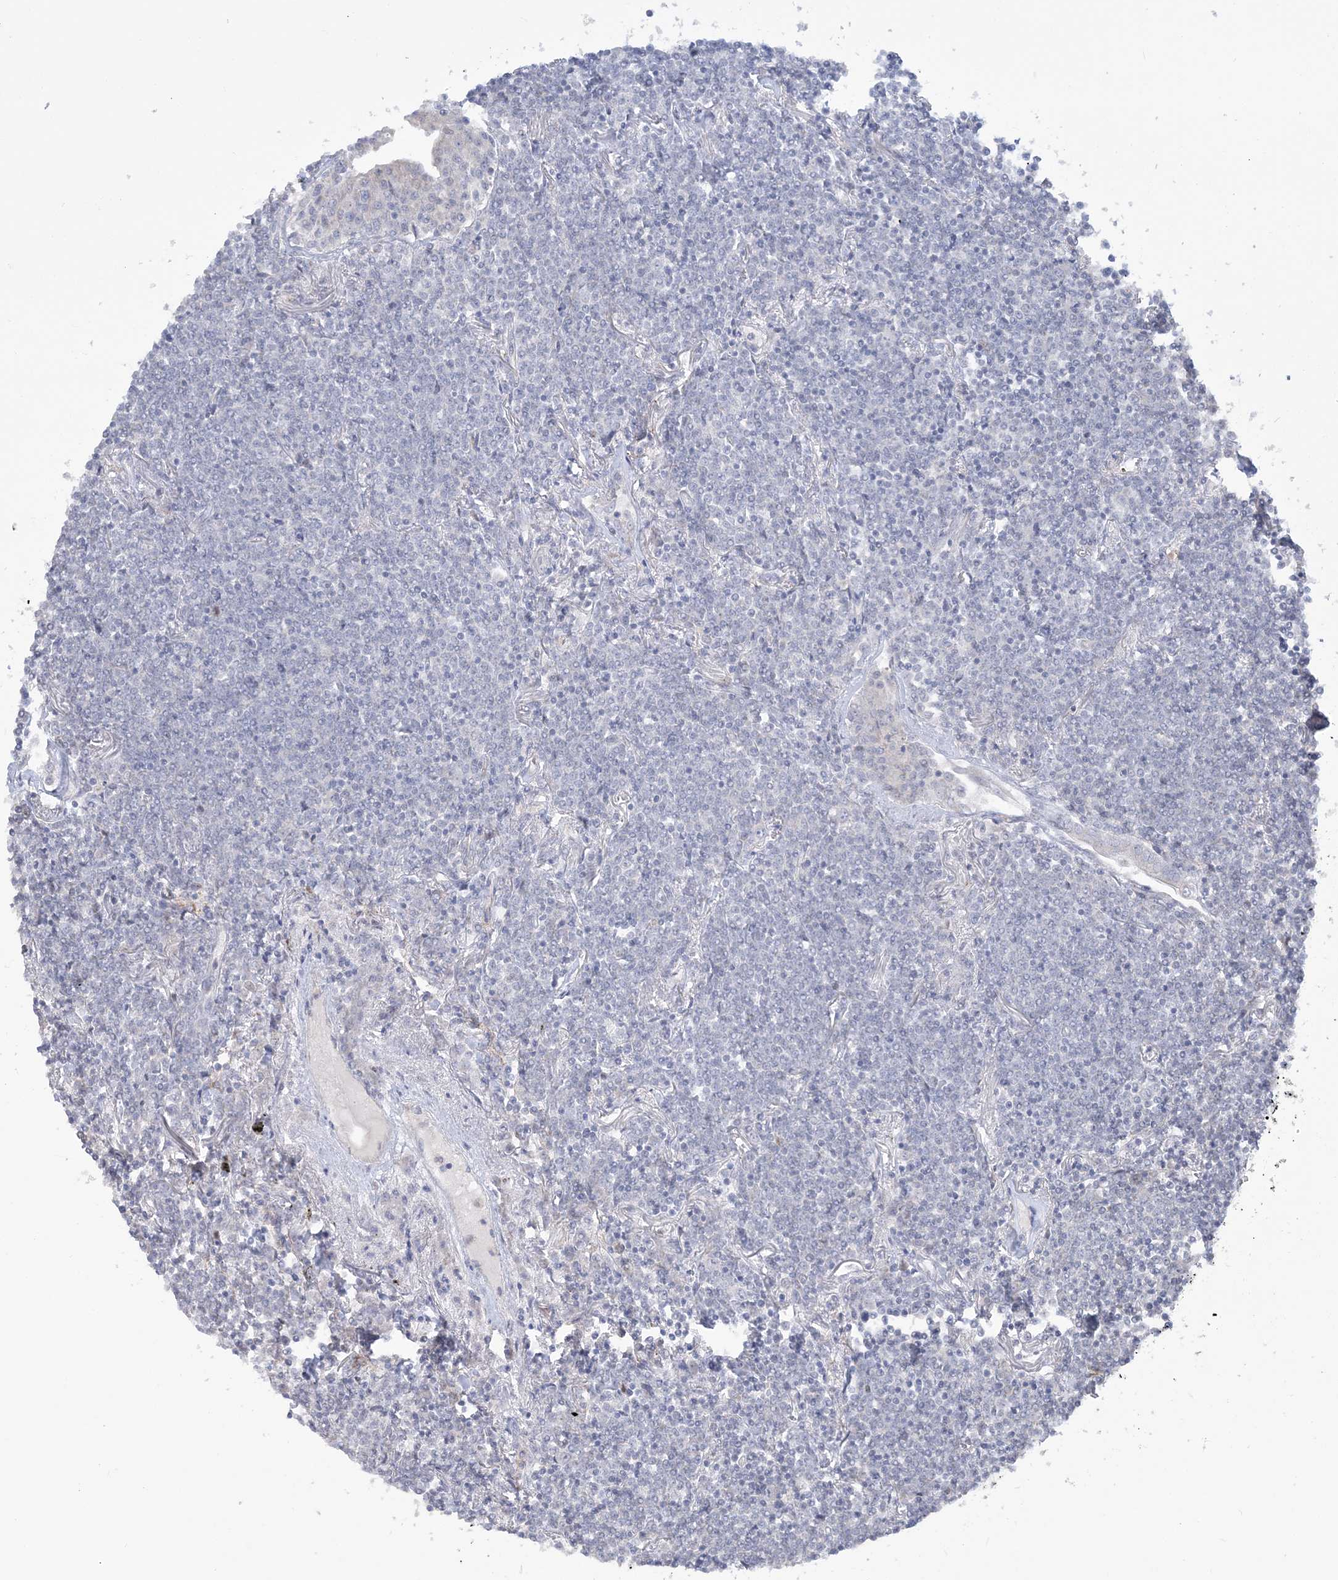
{"staining": {"intensity": "negative", "quantity": "none", "location": "none"}, "tissue": "lymphoma", "cell_type": "Tumor cells", "image_type": "cancer", "snomed": [{"axis": "morphology", "description": "Malignant lymphoma, non-Hodgkin's type, Low grade"}, {"axis": "topography", "description": "Lung"}], "caption": "A high-resolution micrograph shows IHC staining of malignant lymphoma, non-Hodgkin's type (low-grade), which shows no significant positivity in tumor cells. (DAB (3,3'-diaminobenzidine) immunohistochemistry with hematoxylin counter stain).", "gene": "FARSB", "patient": {"sex": "female", "age": 71}}